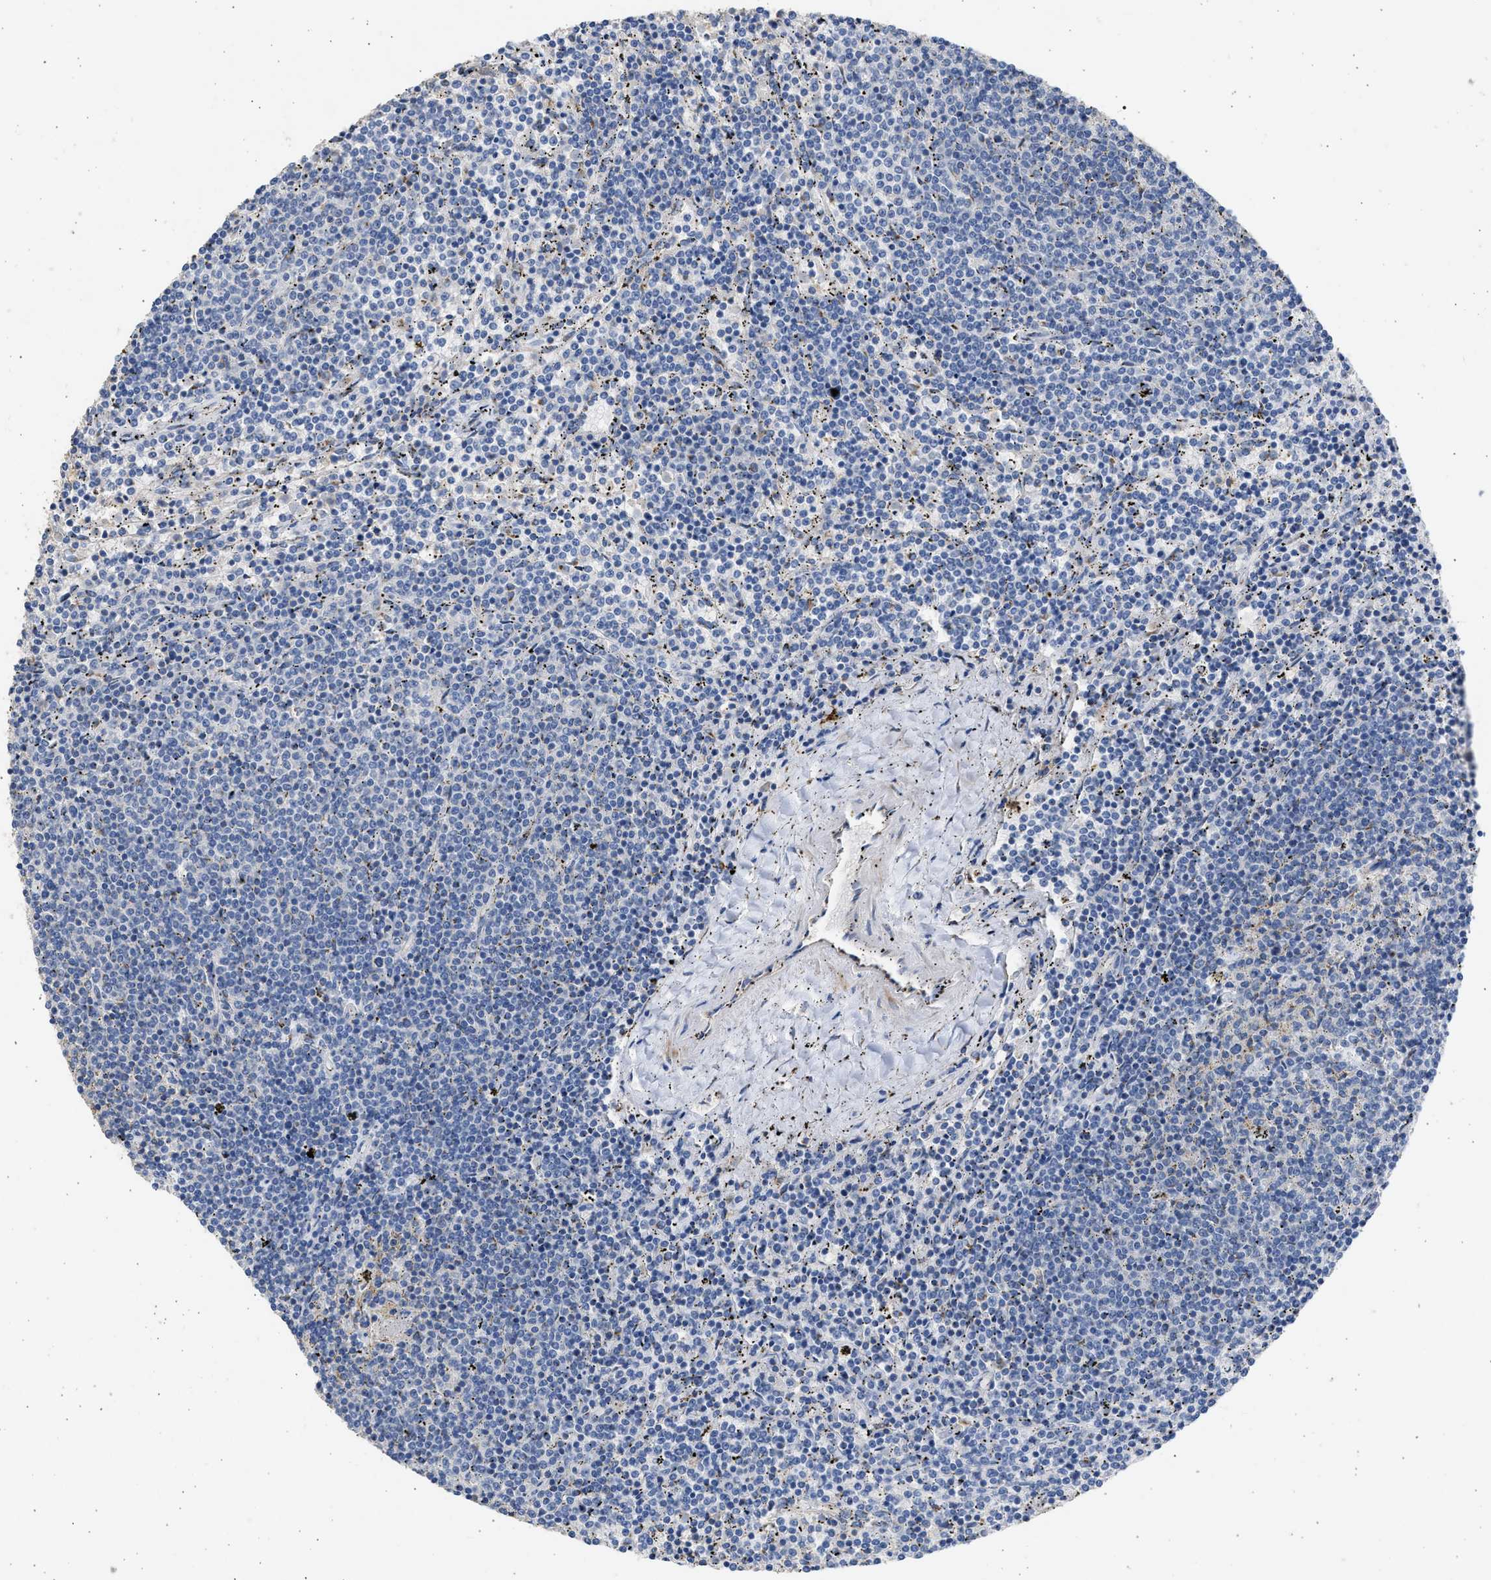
{"staining": {"intensity": "negative", "quantity": "none", "location": "none"}, "tissue": "lymphoma", "cell_type": "Tumor cells", "image_type": "cancer", "snomed": [{"axis": "morphology", "description": "Malignant lymphoma, non-Hodgkin's type, Low grade"}, {"axis": "topography", "description": "Spleen"}], "caption": "Tumor cells show no significant expression in low-grade malignant lymphoma, non-Hodgkin's type. (DAB immunohistochemistry visualized using brightfield microscopy, high magnification).", "gene": "IPO8", "patient": {"sex": "female", "age": 50}}